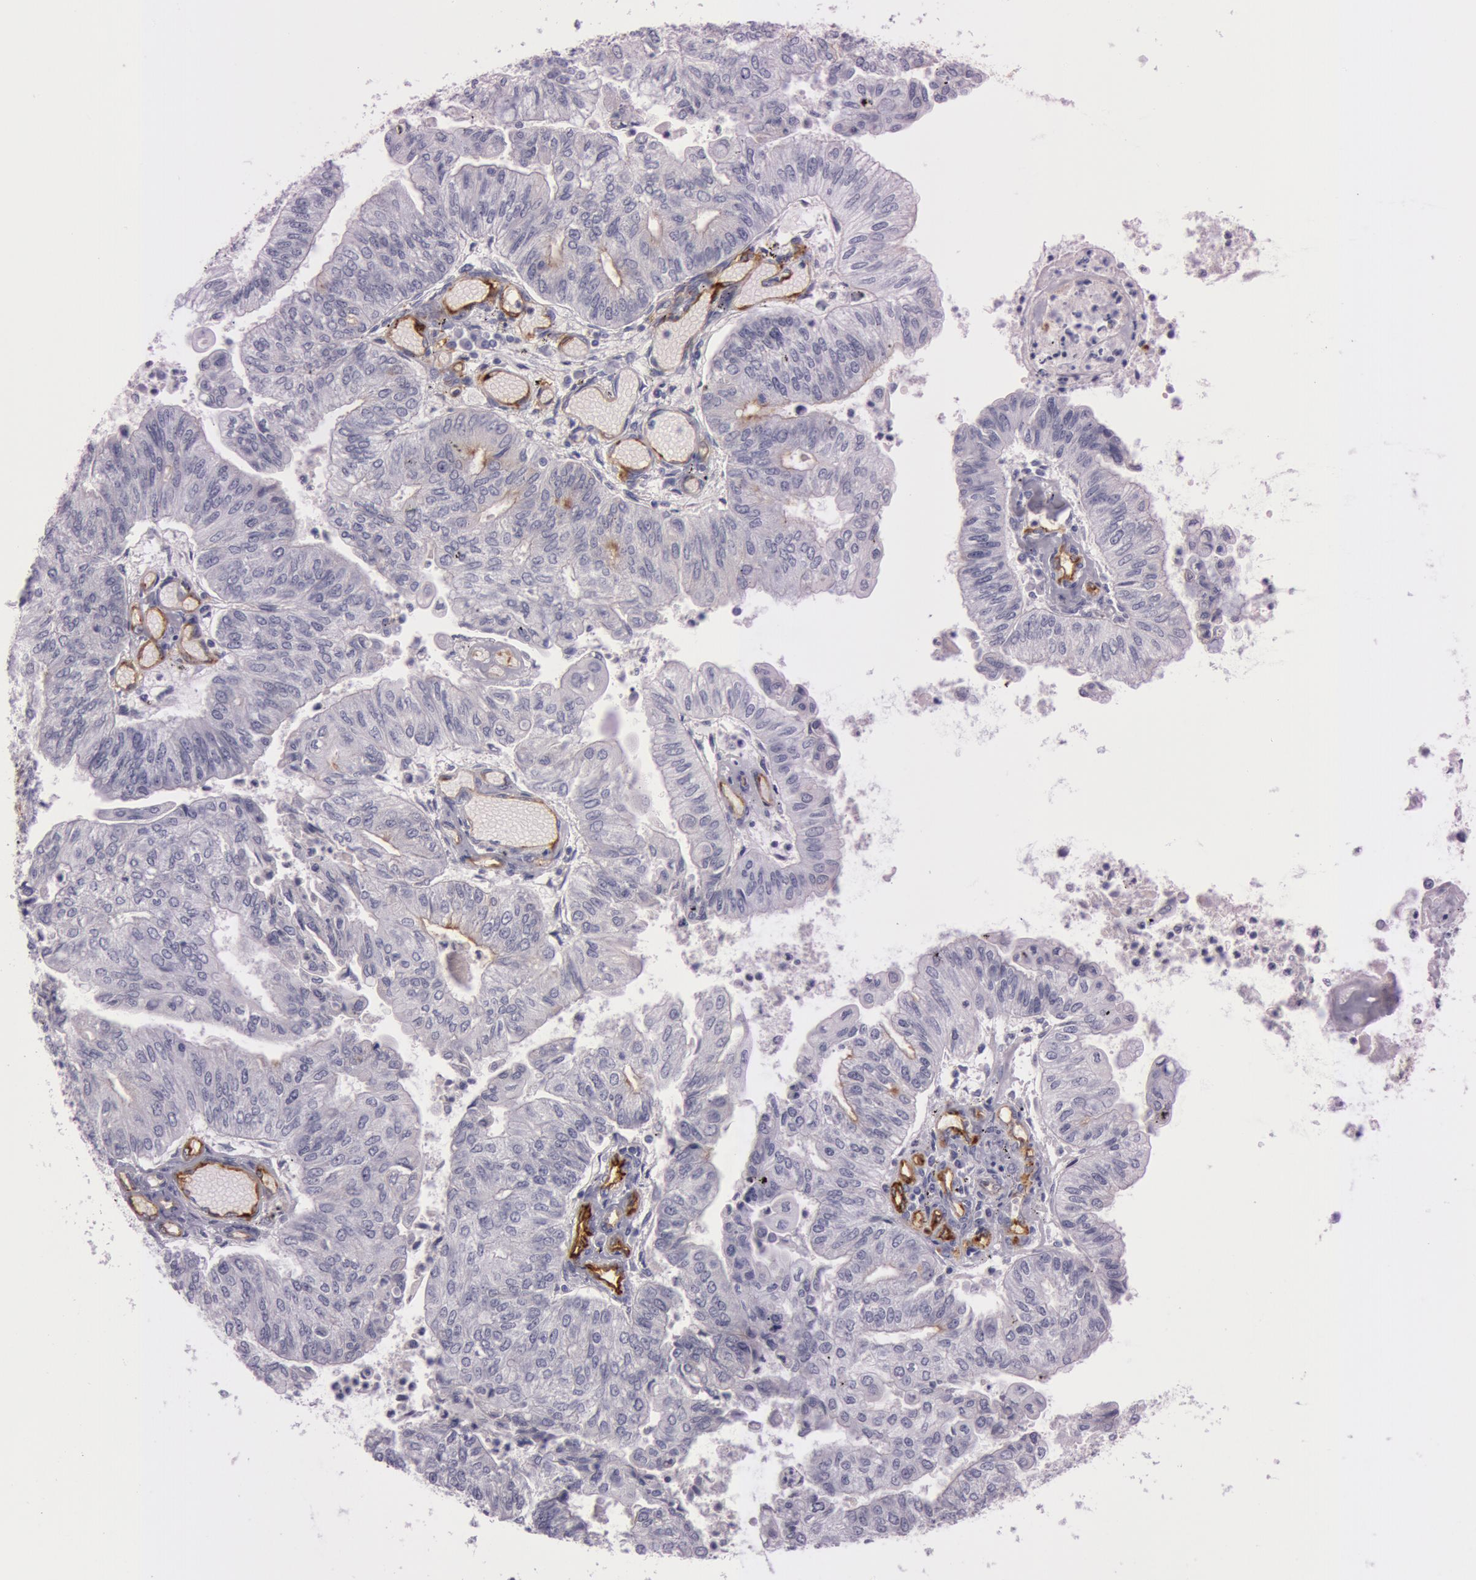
{"staining": {"intensity": "negative", "quantity": "none", "location": "none"}, "tissue": "endometrial cancer", "cell_type": "Tumor cells", "image_type": "cancer", "snomed": [{"axis": "morphology", "description": "Adenocarcinoma, NOS"}, {"axis": "topography", "description": "Endometrium"}], "caption": "This is an immunohistochemistry micrograph of endometrial cancer (adenocarcinoma). There is no staining in tumor cells.", "gene": "FOLH1", "patient": {"sex": "female", "age": 59}}